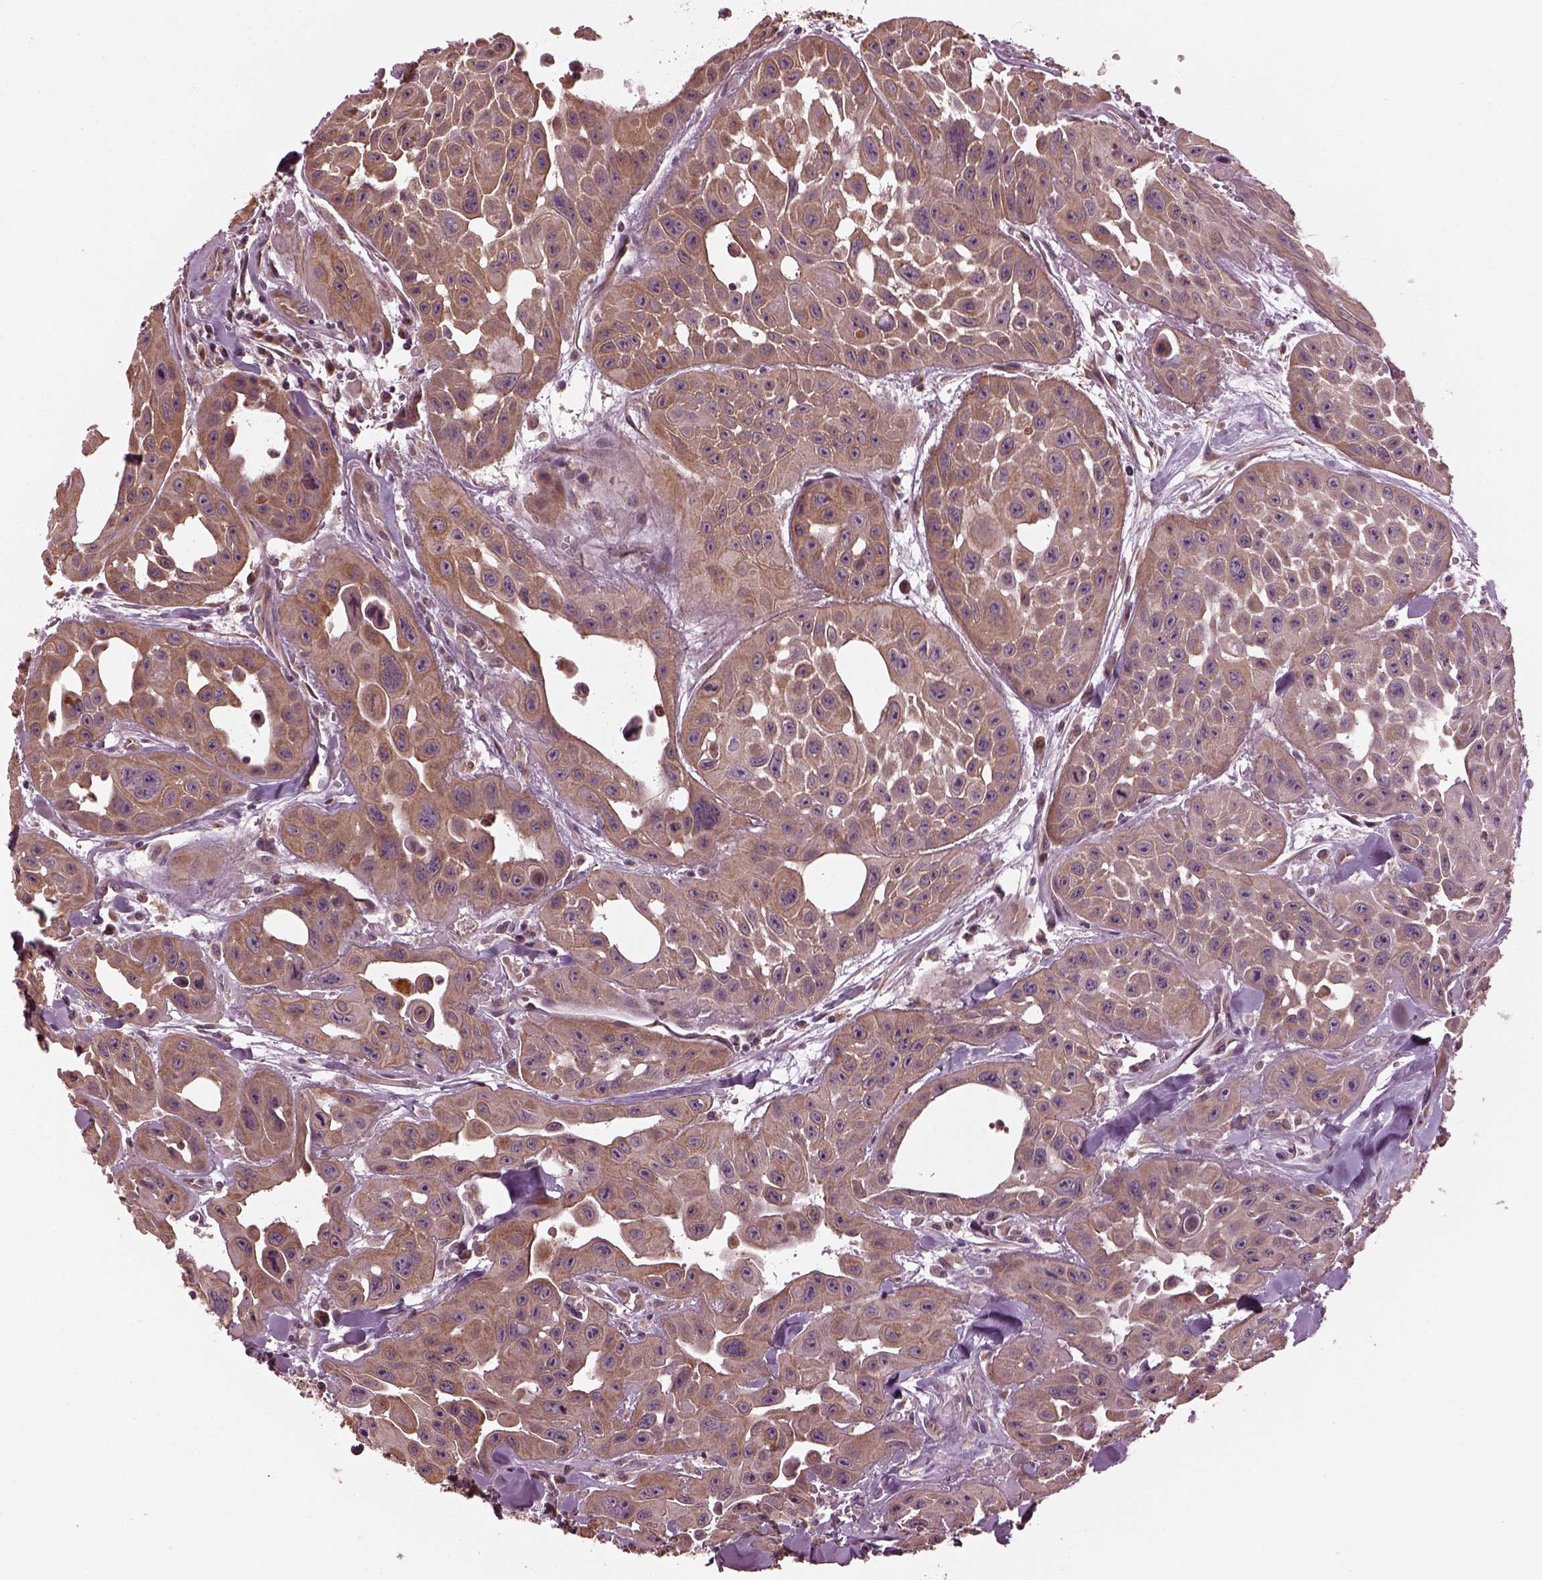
{"staining": {"intensity": "moderate", "quantity": ">75%", "location": "cytoplasmic/membranous"}, "tissue": "head and neck cancer", "cell_type": "Tumor cells", "image_type": "cancer", "snomed": [{"axis": "morphology", "description": "Adenocarcinoma, NOS"}, {"axis": "topography", "description": "Head-Neck"}], "caption": "Head and neck cancer (adenocarcinoma) was stained to show a protein in brown. There is medium levels of moderate cytoplasmic/membranous positivity in about >75% of tumor cells.", "gene": "RUFY3", "patient": {"sex": "male", "age": 73}}